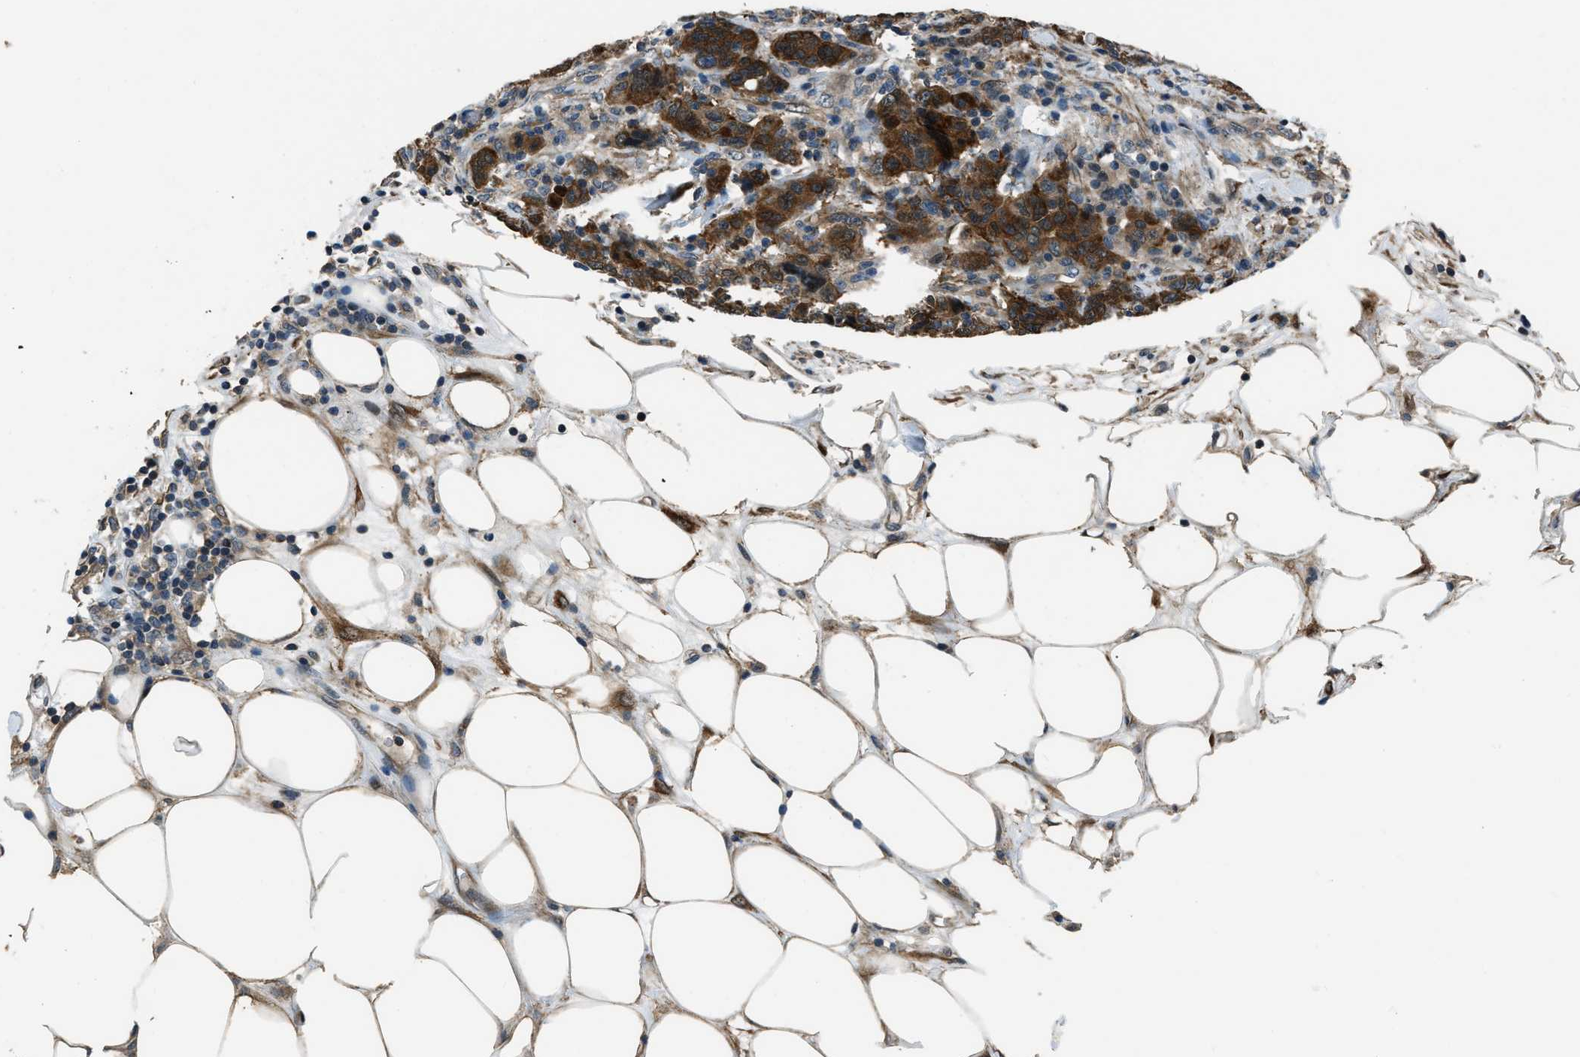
{"staining": {"intensity": "moderate", "quantity": ">75%", "location": "cytoplasmic/membranous"}, "tissue": "breast cancer", "cell_type": "Tumor cells", "image_type": "cancer", "snomed": [{"axis": "morphology", "description": "Duct carcinoma"}, {"axis": "topography", "description": "Breast"}], "caption": "Breast cancer stained with a brown dye exhibits moderate cytoplasmic/membranous positive staining in approximately >75% of tumor cells.", "gene": "NUDCD3", "patient": {"sex": "female", "age": 37}}